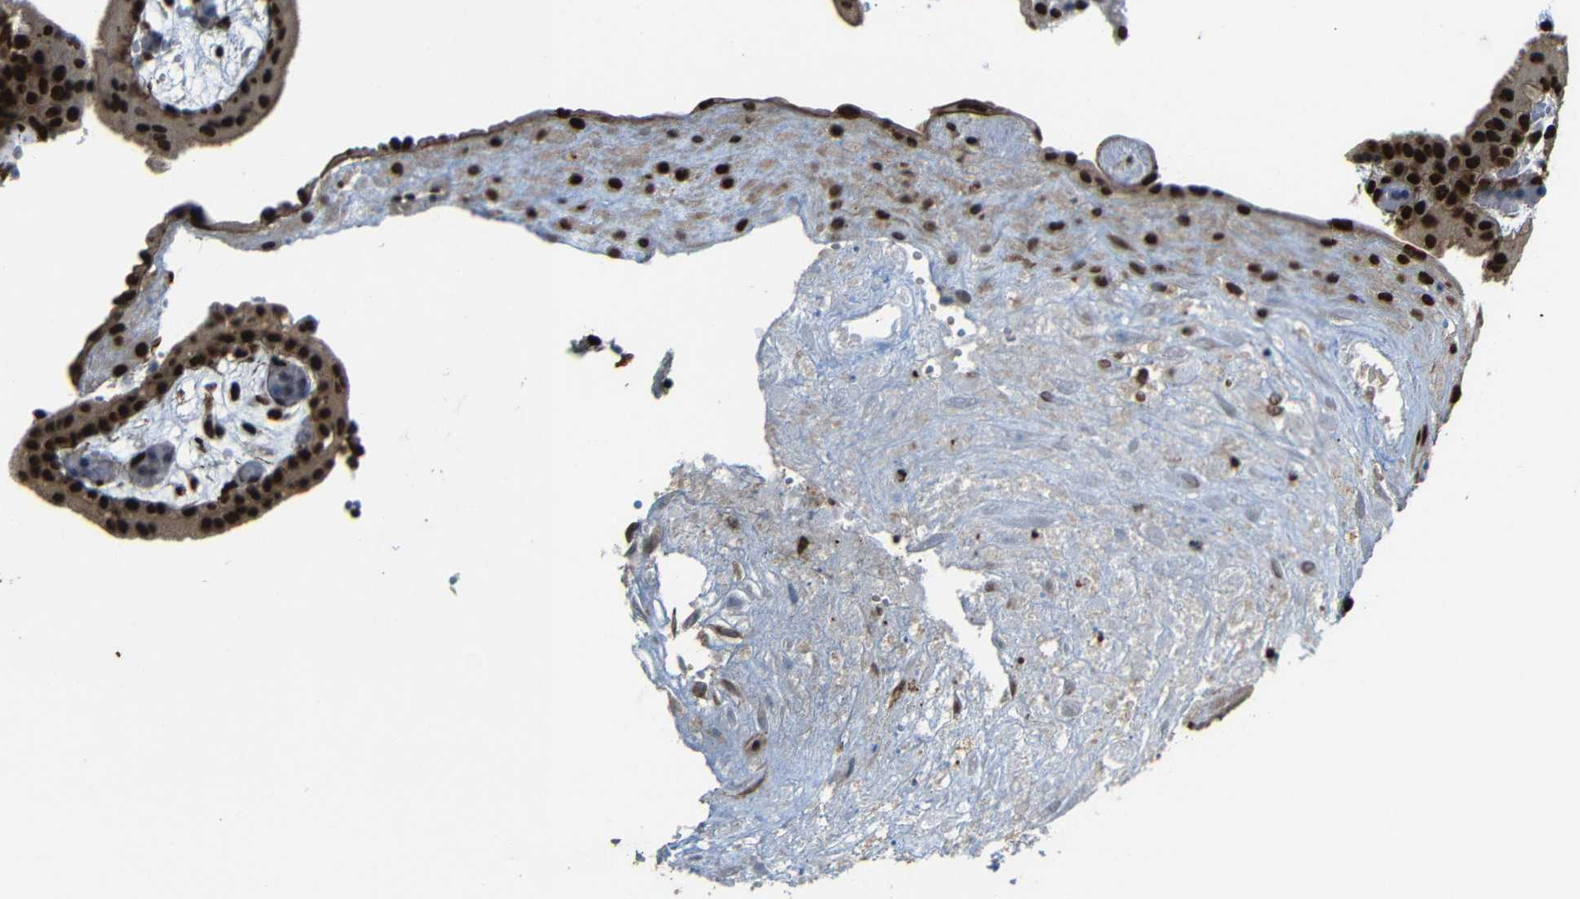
{"staining": {"intensity": "strong", "quantity": ">75%", "location": "cytoplasmic/membranous,nuclear"}, "tissue": "placenta", "cell_type": "Decidual cells", "image_type": "normal", "snomed": [{"axis": "morphology", "description": "Normal tissue, NOS"}, {"axis": "topography", "description": "Placenta"}], "caption": "Placenta stained with immunohistochemistry exhibits strong cytoplasmic/membranous,nuclear positivity in about >75% of decidual cells.", "gene": "TCF7L2", "patient": {"sex": "female", "age": 18}}